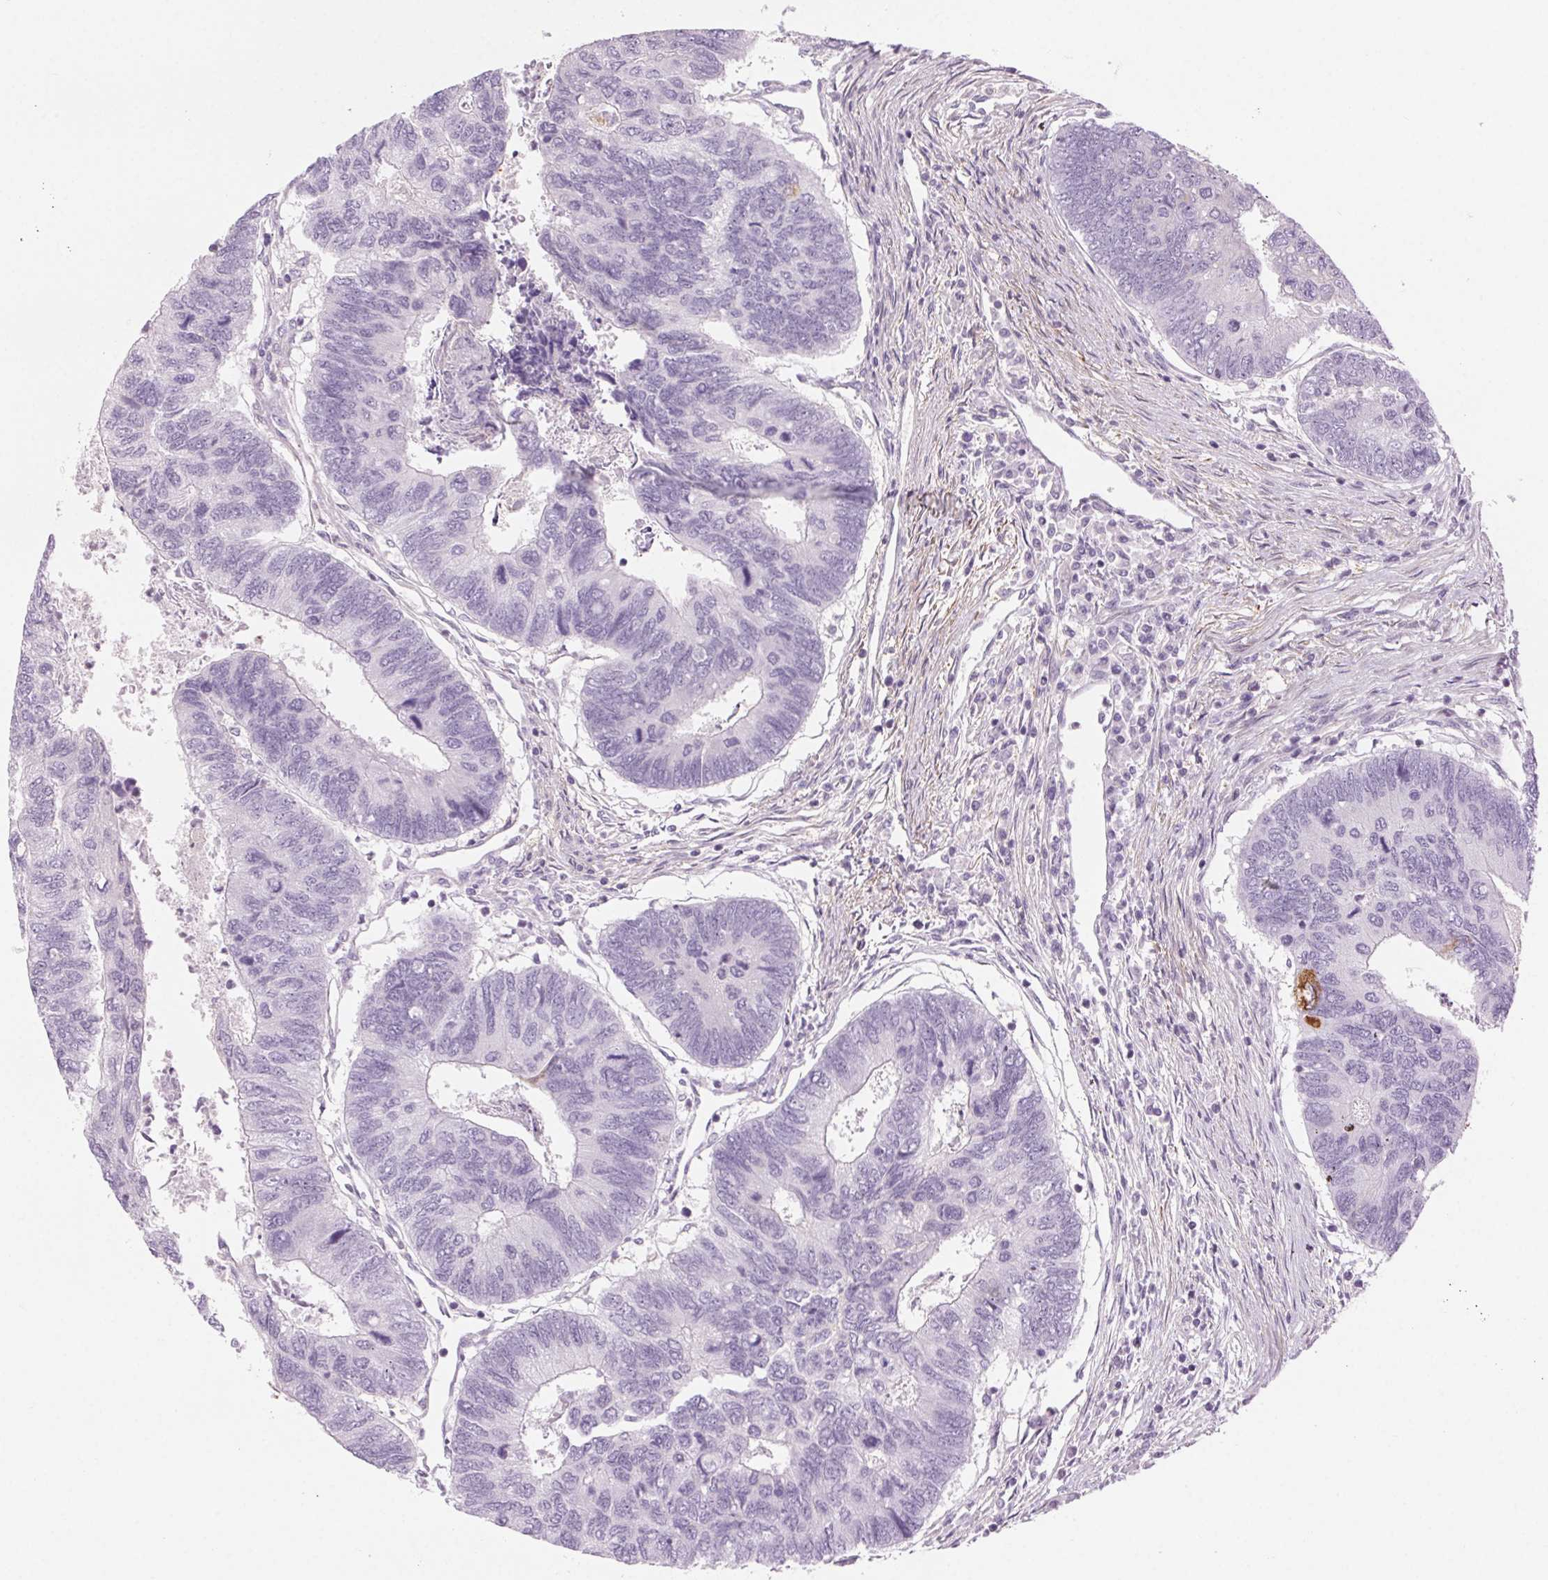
{"staining": {"intensity": "negative", "quantity": "none", "location": "none"}, "tissue": "colorectal cancer", "cell_type": "Tumor cells", "image_type": "cancer", "snomed": [{"axis": "morphology", "description": "Adenocarcinoma, NOS"}, {"axis": "topography", "description": "Colon"}], "caption": "DAB immunohistochemical staining of colorectal adenocarcinoma demonstrates no significant positivity in tumor cells.", "gene": "HHLA2", "patient": {"sex": "female", "age": 67}}